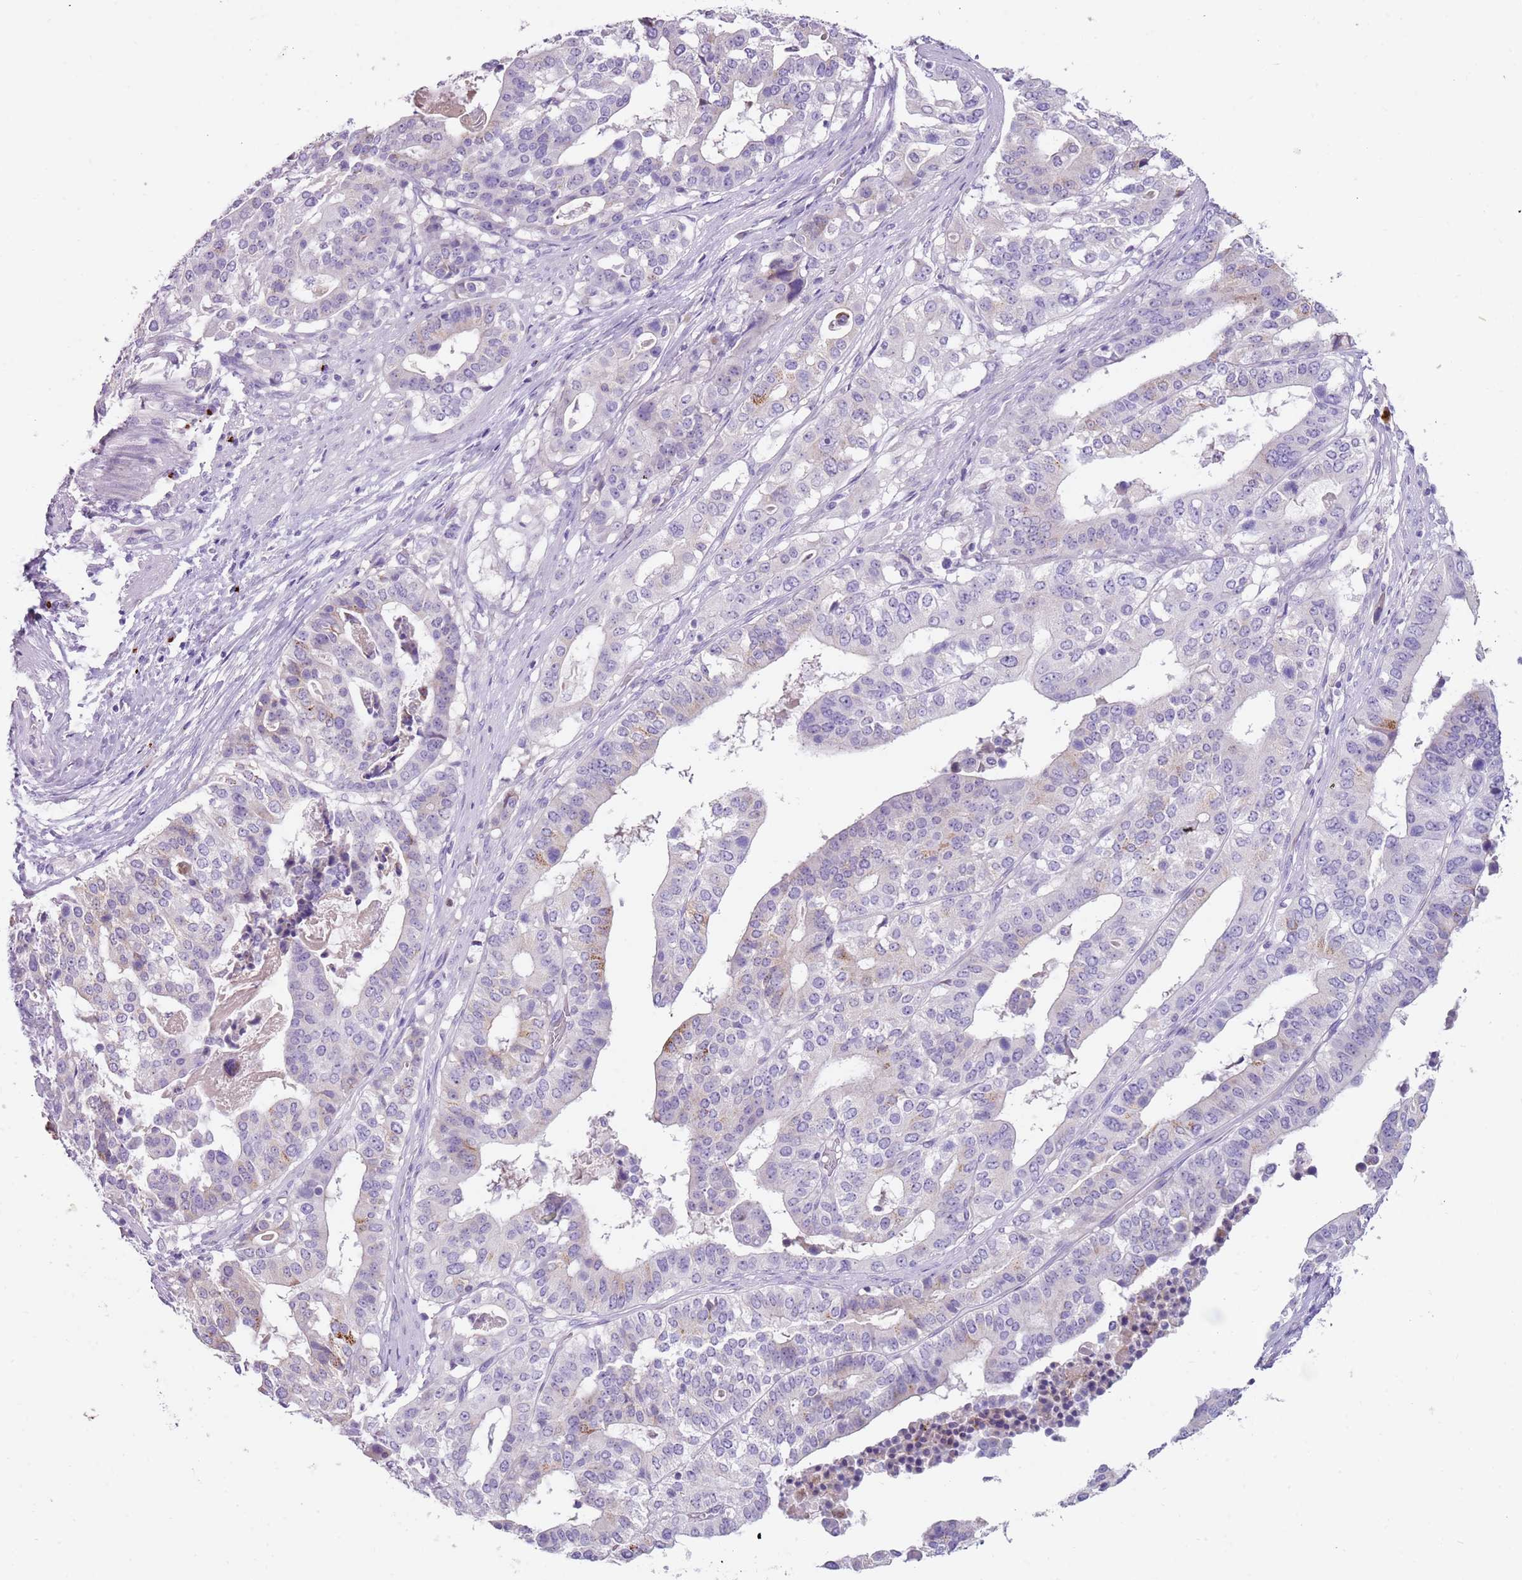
{"staining": {"intensity": "negative", "quantity": "none", "location": "none"}, "tissue": "stomach cancer", "cell_type": "Tumor cells", "image_type": "cancer", "snomed": [{"axis": "morphology", "description": "Adenocarcinoma, NOS"}, {"axis": "topography", "description": "Stomach"}], "caption": "Photomicrograph shows no significant protein expression in tumor cells of stomach cancer (adenocarcinoma).", "gene": "C2CD3", "patient": {"sex": "male", "age": 48}}